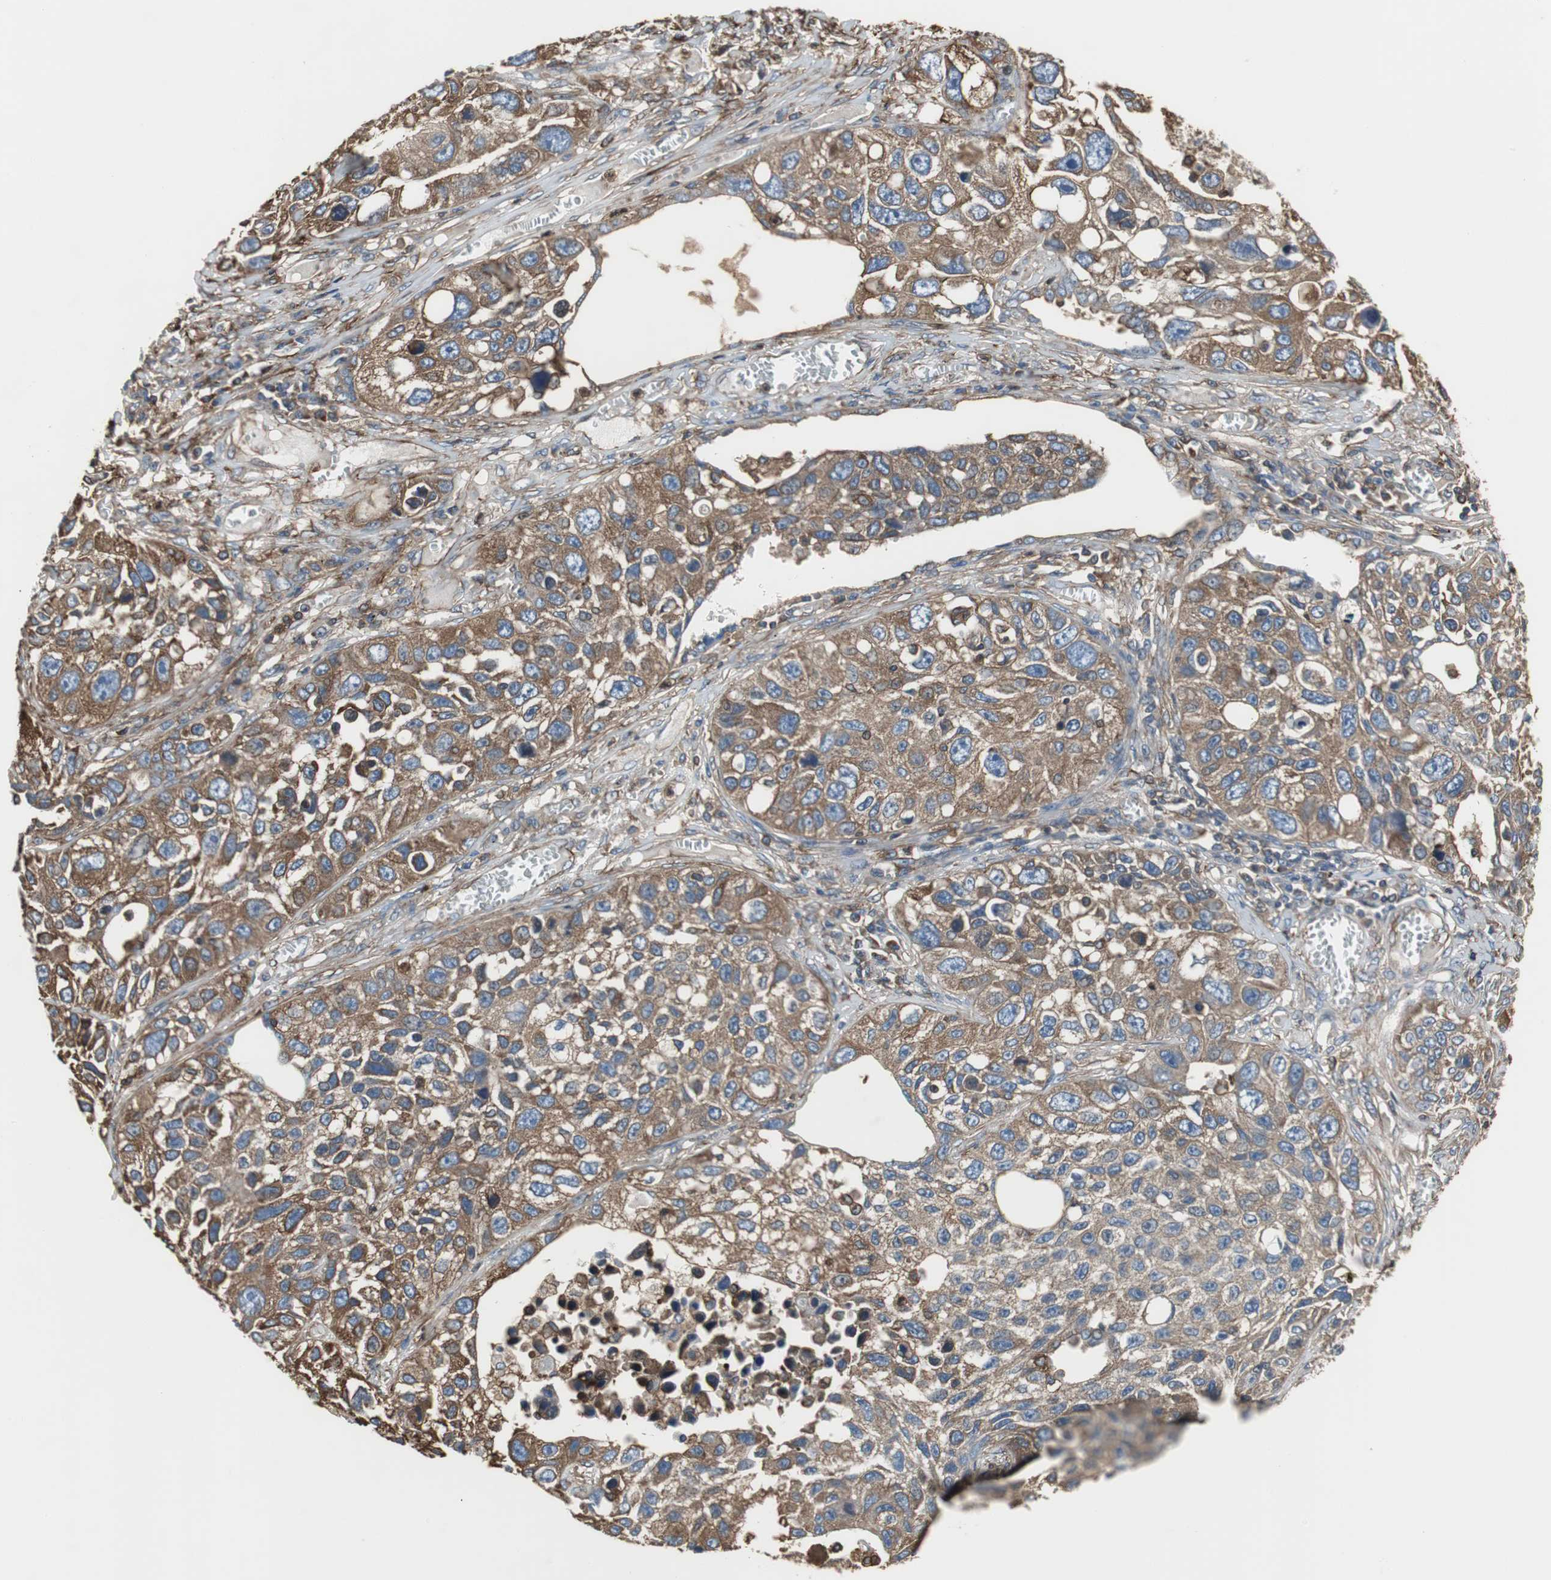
{"staining": {"intensity": "moderate", "quantity": ">75%", "location": "cytoplasmic/membranous"}, "tissue": "lung cancer", "cell_type": "Tumor cells", "image_type": "cancer", "snomed": [{"axis": "morphology", "description": "Squamous cell carcinoma, NOS"}, {"axis": "topography", "description": "Lung"}], "caption": "Brown immunohistochemical staining in lung cancer (squamous cell carcinoma) reveals moderate cytoplasmic/membranous staining in about >75% of tumor cells.", "gene": "ACTN1", "patient": {"sex": "male", "age": 71}}